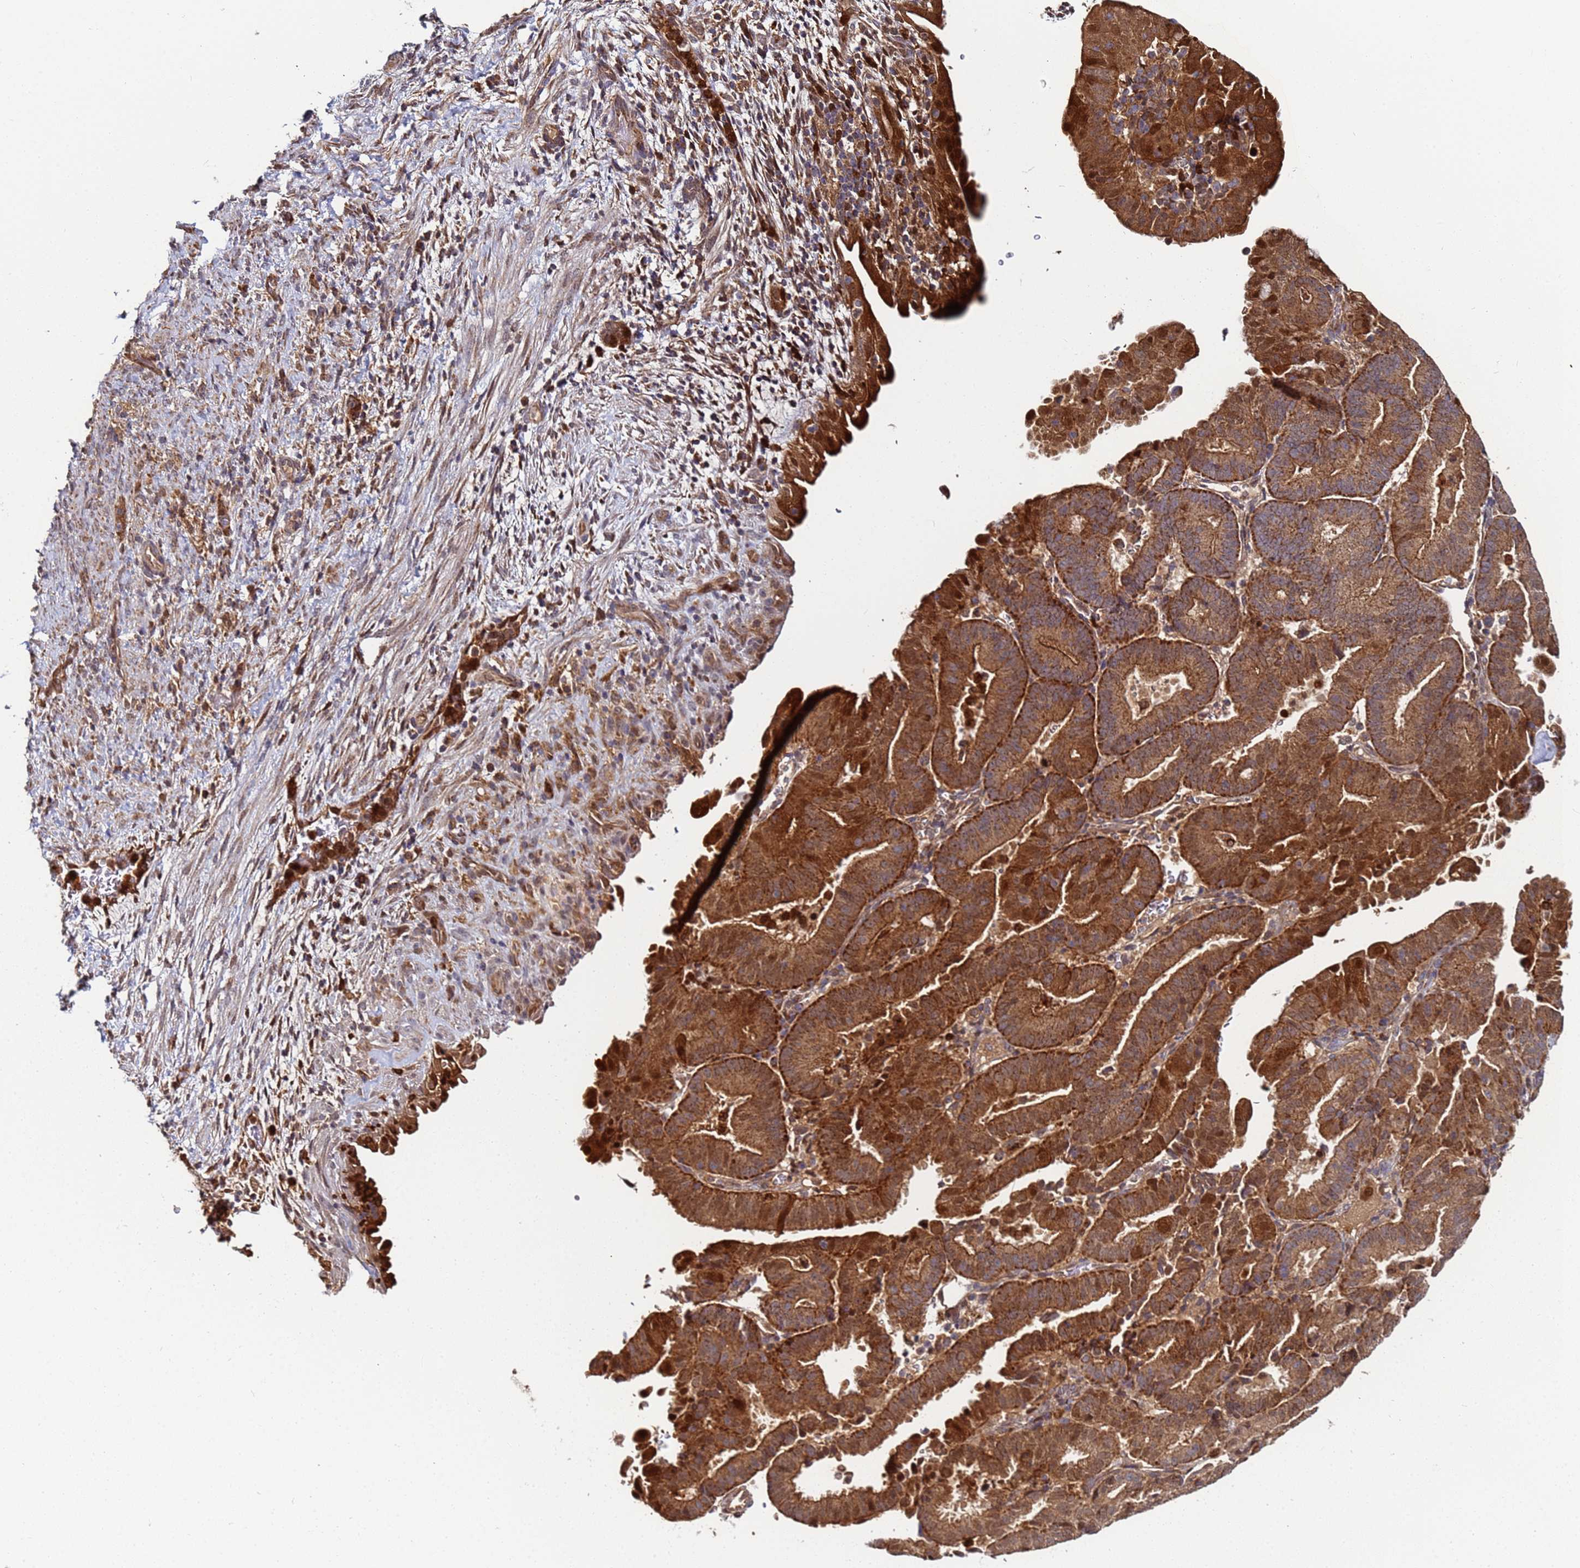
{"staining": {"intensity": "strong", "quantity": ">75%", "location": "cytoplasmic/membranous"}, "tissue": "endometrial cancer", "cell_type": "Tumor cells", "image_type": "cancer", "snomed": [{"axis": "morphology", "description": "Adenocarcinoma, NOS"}, {"axis": "topography", "description": "Endometrium"}], "caption": "This photomicrograph demonstrates immunohistochemistry (IHC) staining of endometrial cancer, with high strong cytoplasmic/membranous expression in approximately >75% of tumor cells.", "gene": "CCDC127", "patient": {"sex": "female", "age": 70}}